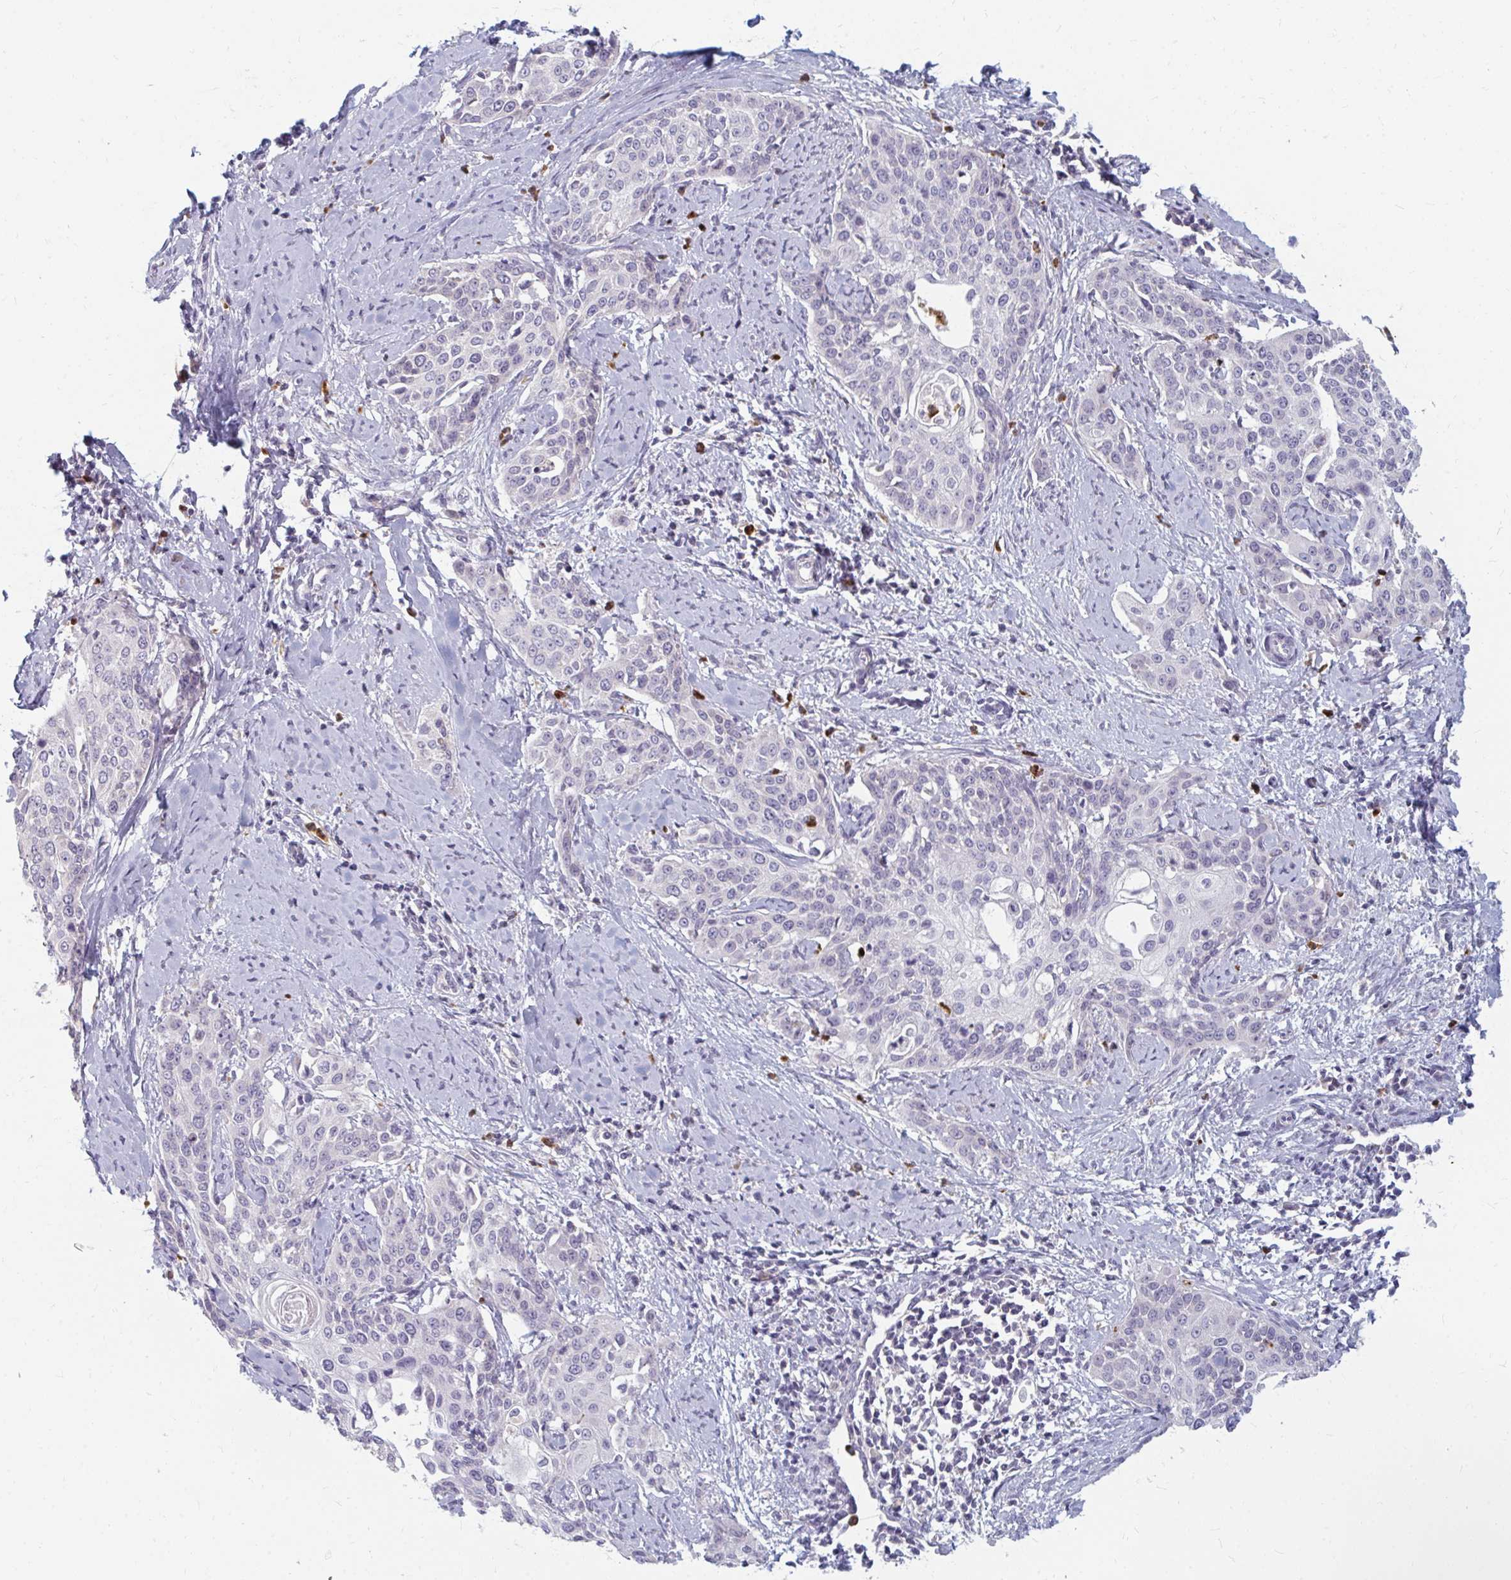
{"staining": {"intensity": "negative", "quantity": "none", "location": "none"}, "tissue": "cervical cancer", "cell_type": "Tumor cells", "image_type": "cancer", "snomed": [{"axis": "morphology", "description": "Squamous cell carcinoma, NOS"}, {"axis": "topography", "description": "Cervix"}], "caption": "Tumor cells are negative for protein expression in human cervical cancer.", "gene": "RAB33A", "patient": {"sex": "female", "age": 44}}